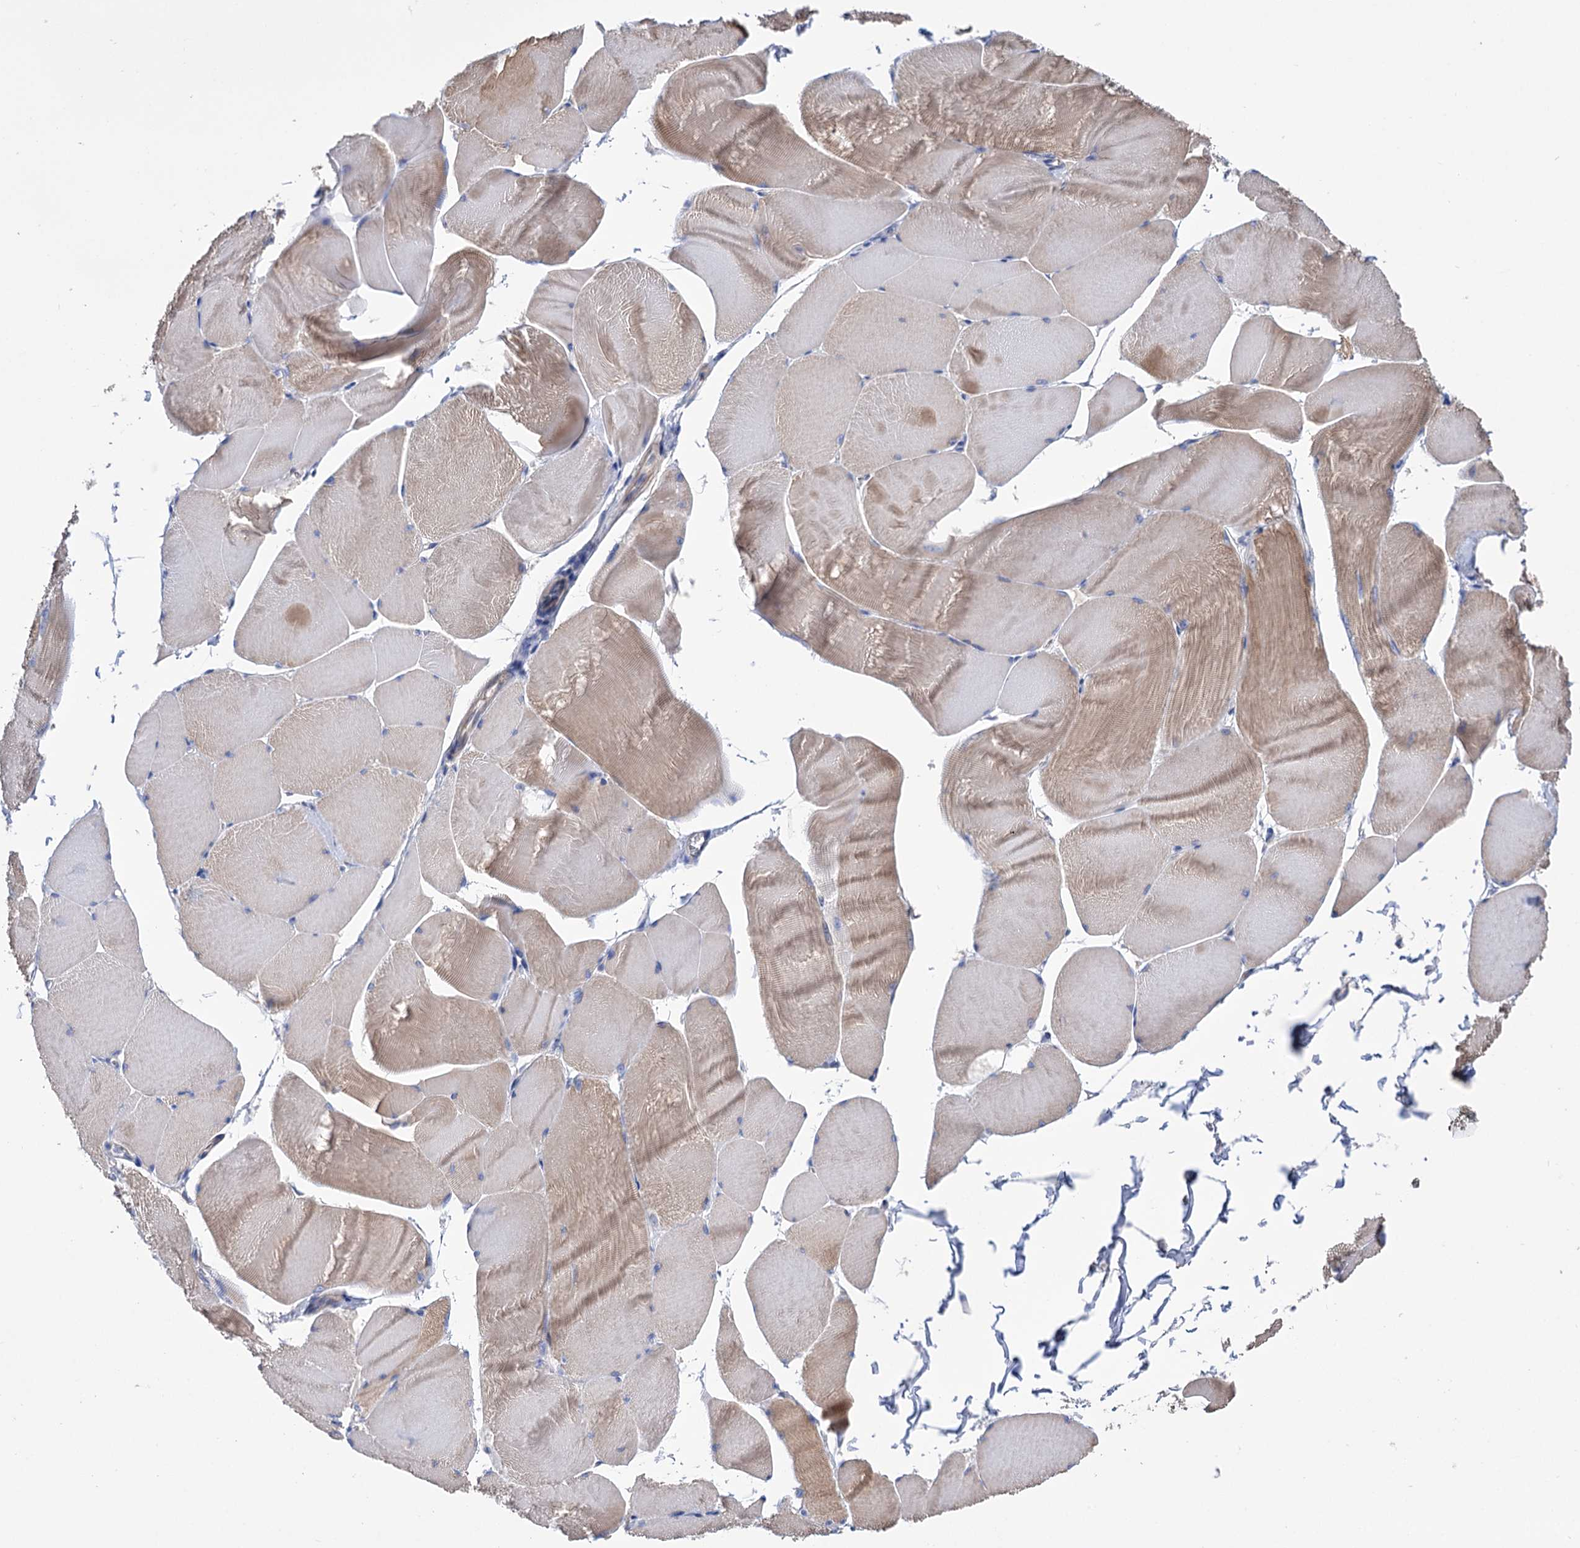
{"staining": {"intensity": "moderate", "quantity": ">75%", "location": "cytoplasmic/membranous"}, "tissue": "skeletal muscle", "cell_type": "Myocytes", "image_type": "normal", "snomed": [{"axis": "morphology", "description": "Normal tissue, NOS"}, {"axis": "morphology", "description": "Basal cell carcinoma"}, {"axis": "topography", "description": "Skeletal muscle"}], "caption": "A high-resolution photomicrograph shows immunohistochemistry staining of normal skeletal muscle, which displays moderate cytoplasmic/membranous expression in about >75% of myocytes.", "gene": "BBS4", "patient": {"sex": "female", "age": 64}}